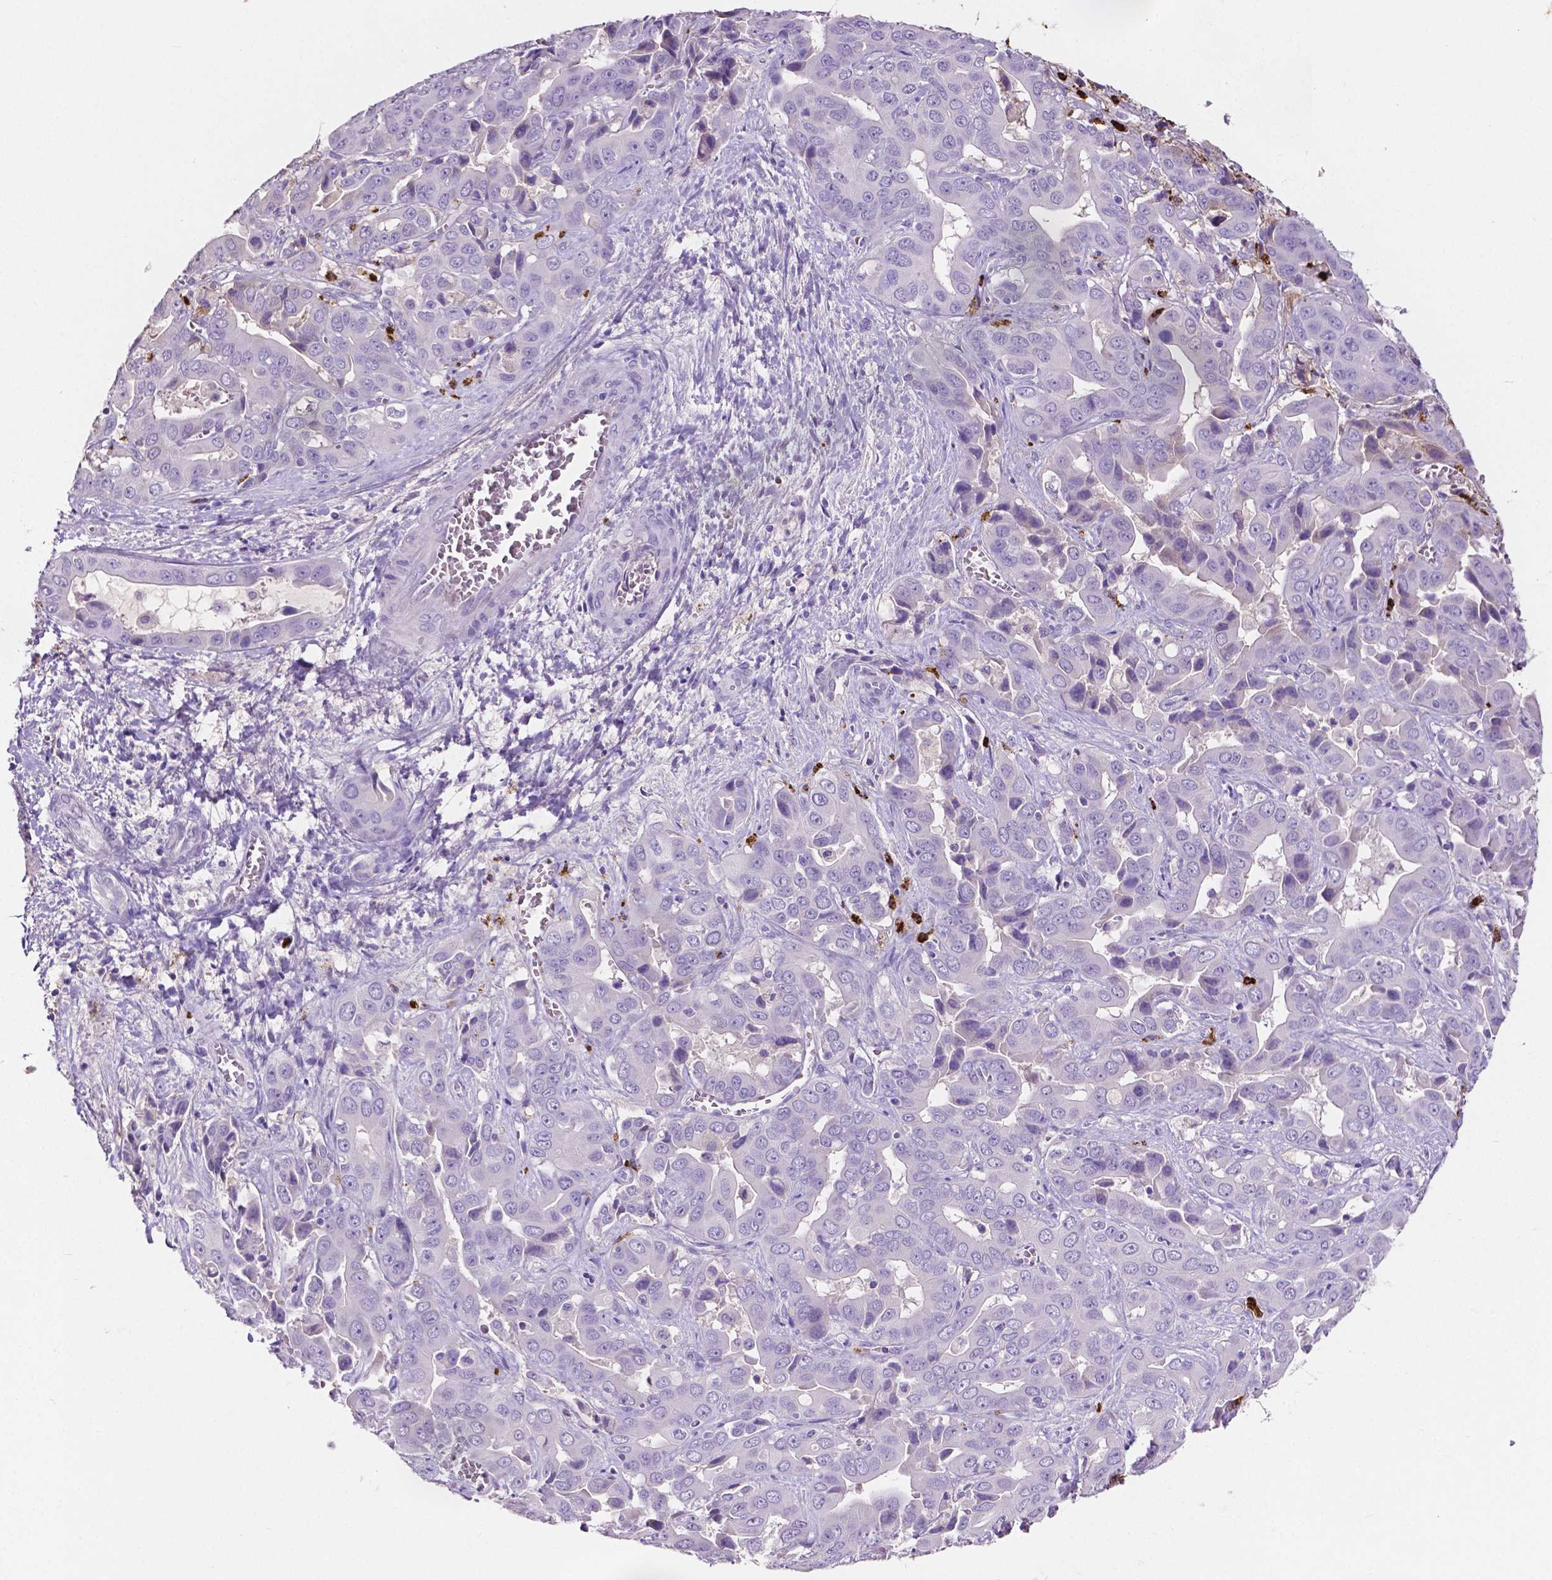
{"staining": {"intensity": "negative", "quantity": "none", "location": "none"}, "tissue": "liver cancer", "cell_type": "Tumor cells", "image_type": "cancer", "snomed": [{"axis": "morphology", "description": "Cholangiocarcinoma"}, {"axis": "topography", "description": "Liver"}], "caption": "This photomicrograph is of liver cholangiocarcinoma stained with immunohistochemistry (IHC) to label a protein in brown with the nuclei are counter-stained blue. There is no expression in tumor cells.", "gene": "MMP9", "patient": {"sex": "female", "age": 52}}